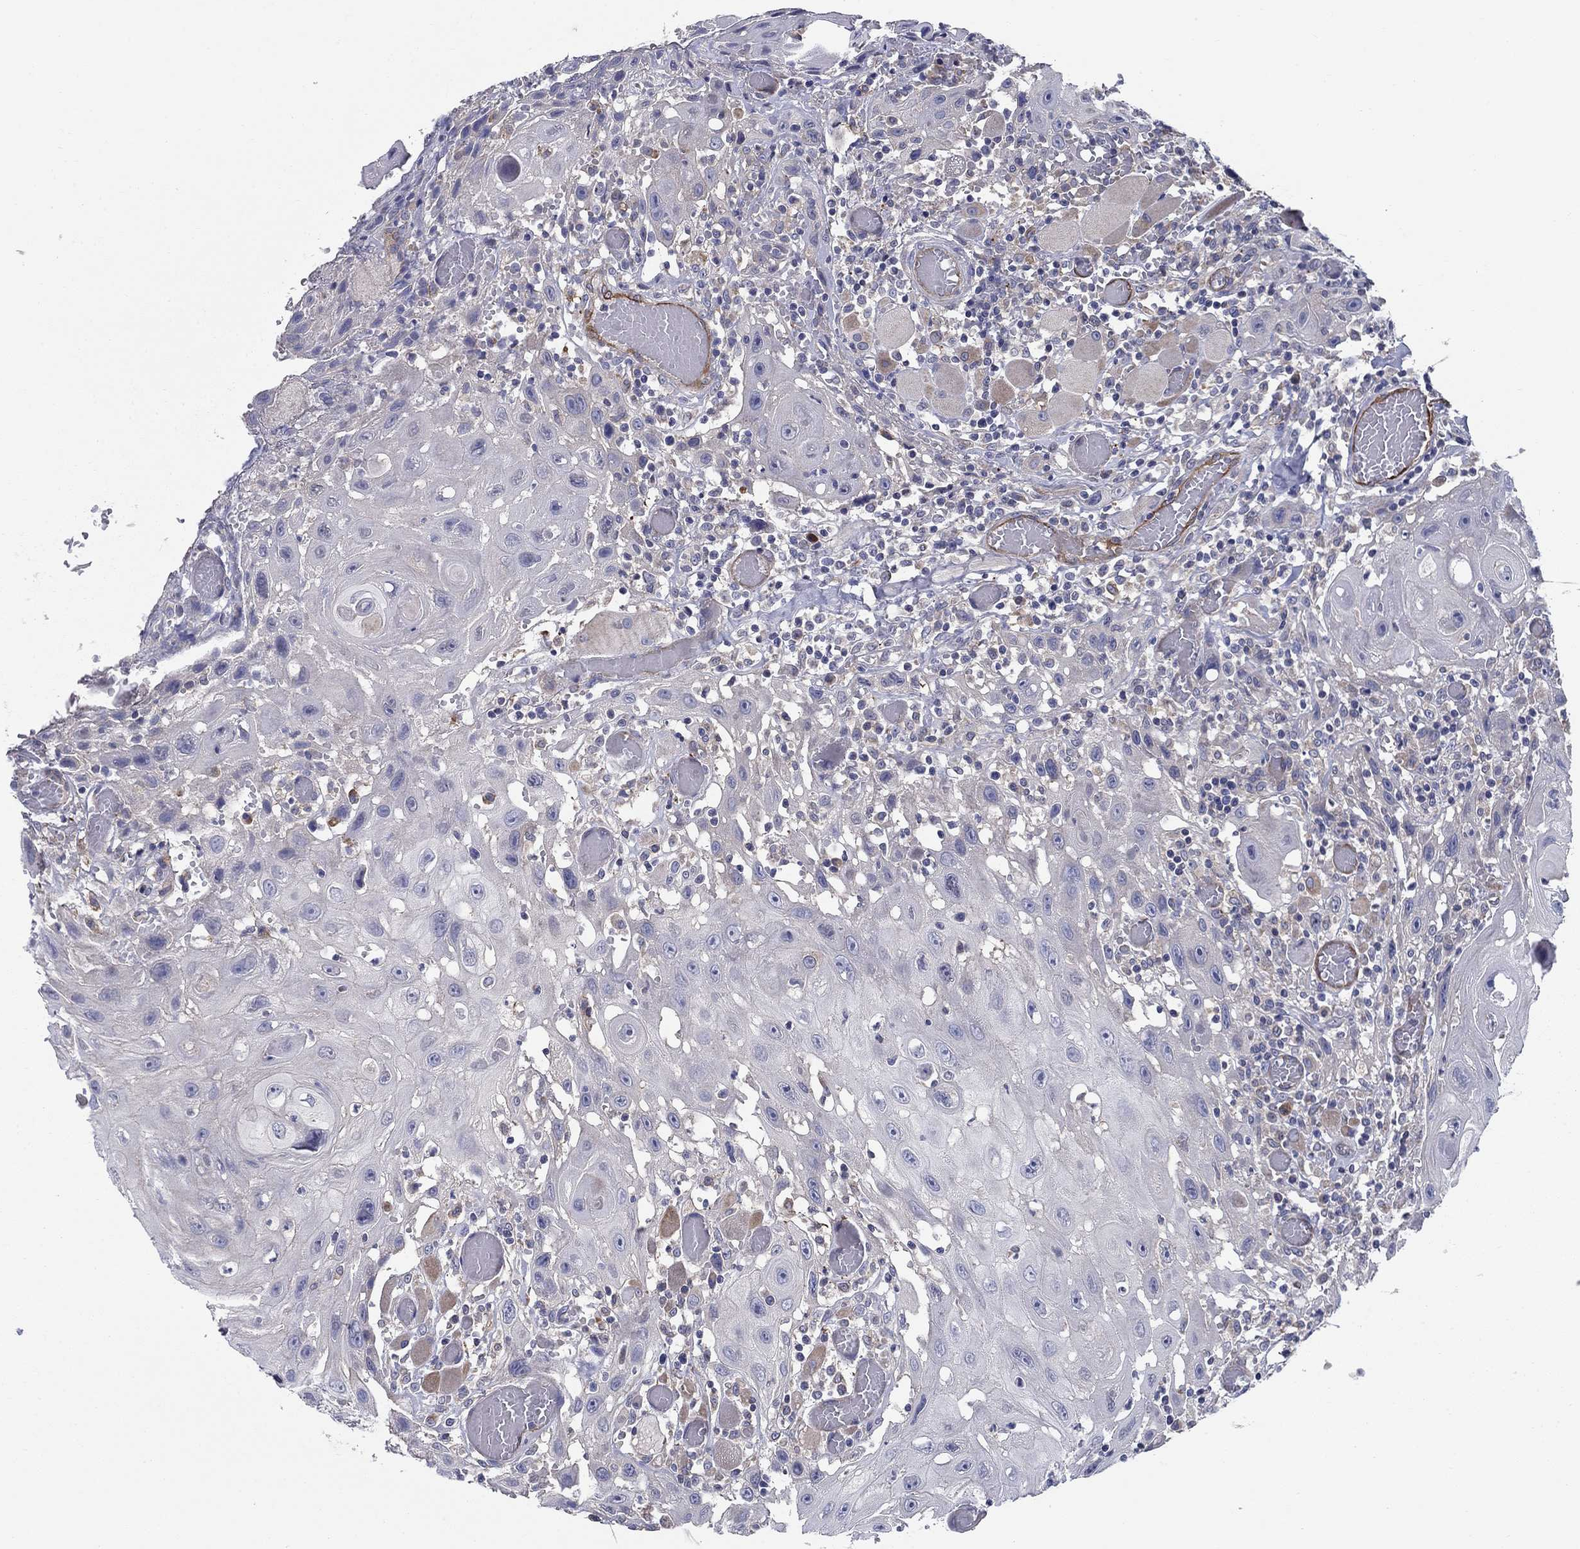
{"staining": {"intensity": "negative", "quantity": "none", "location": "none"}, "tissue": "head and neck cancer", "cell_type": "Tumor cells", "image_type": "cancer", "snomed": [{"axis": "morphology", "description": "Normal tissue, NOS"}, {"axis": "morphology", "description": "Squamous cell carcinoma, NOS"}, {"axis": "topography", "description": "Oral tissue"}, {"axis": "topography", "description": "Head-Neck"}], "caption": "Immunohistochemistry (IHC) of human squamous cell carcinoma (head and neck) demonstrates no positivity in tumor cells.", "gene": "EMP2", "patient": {"sex": "male", "age": 71}}